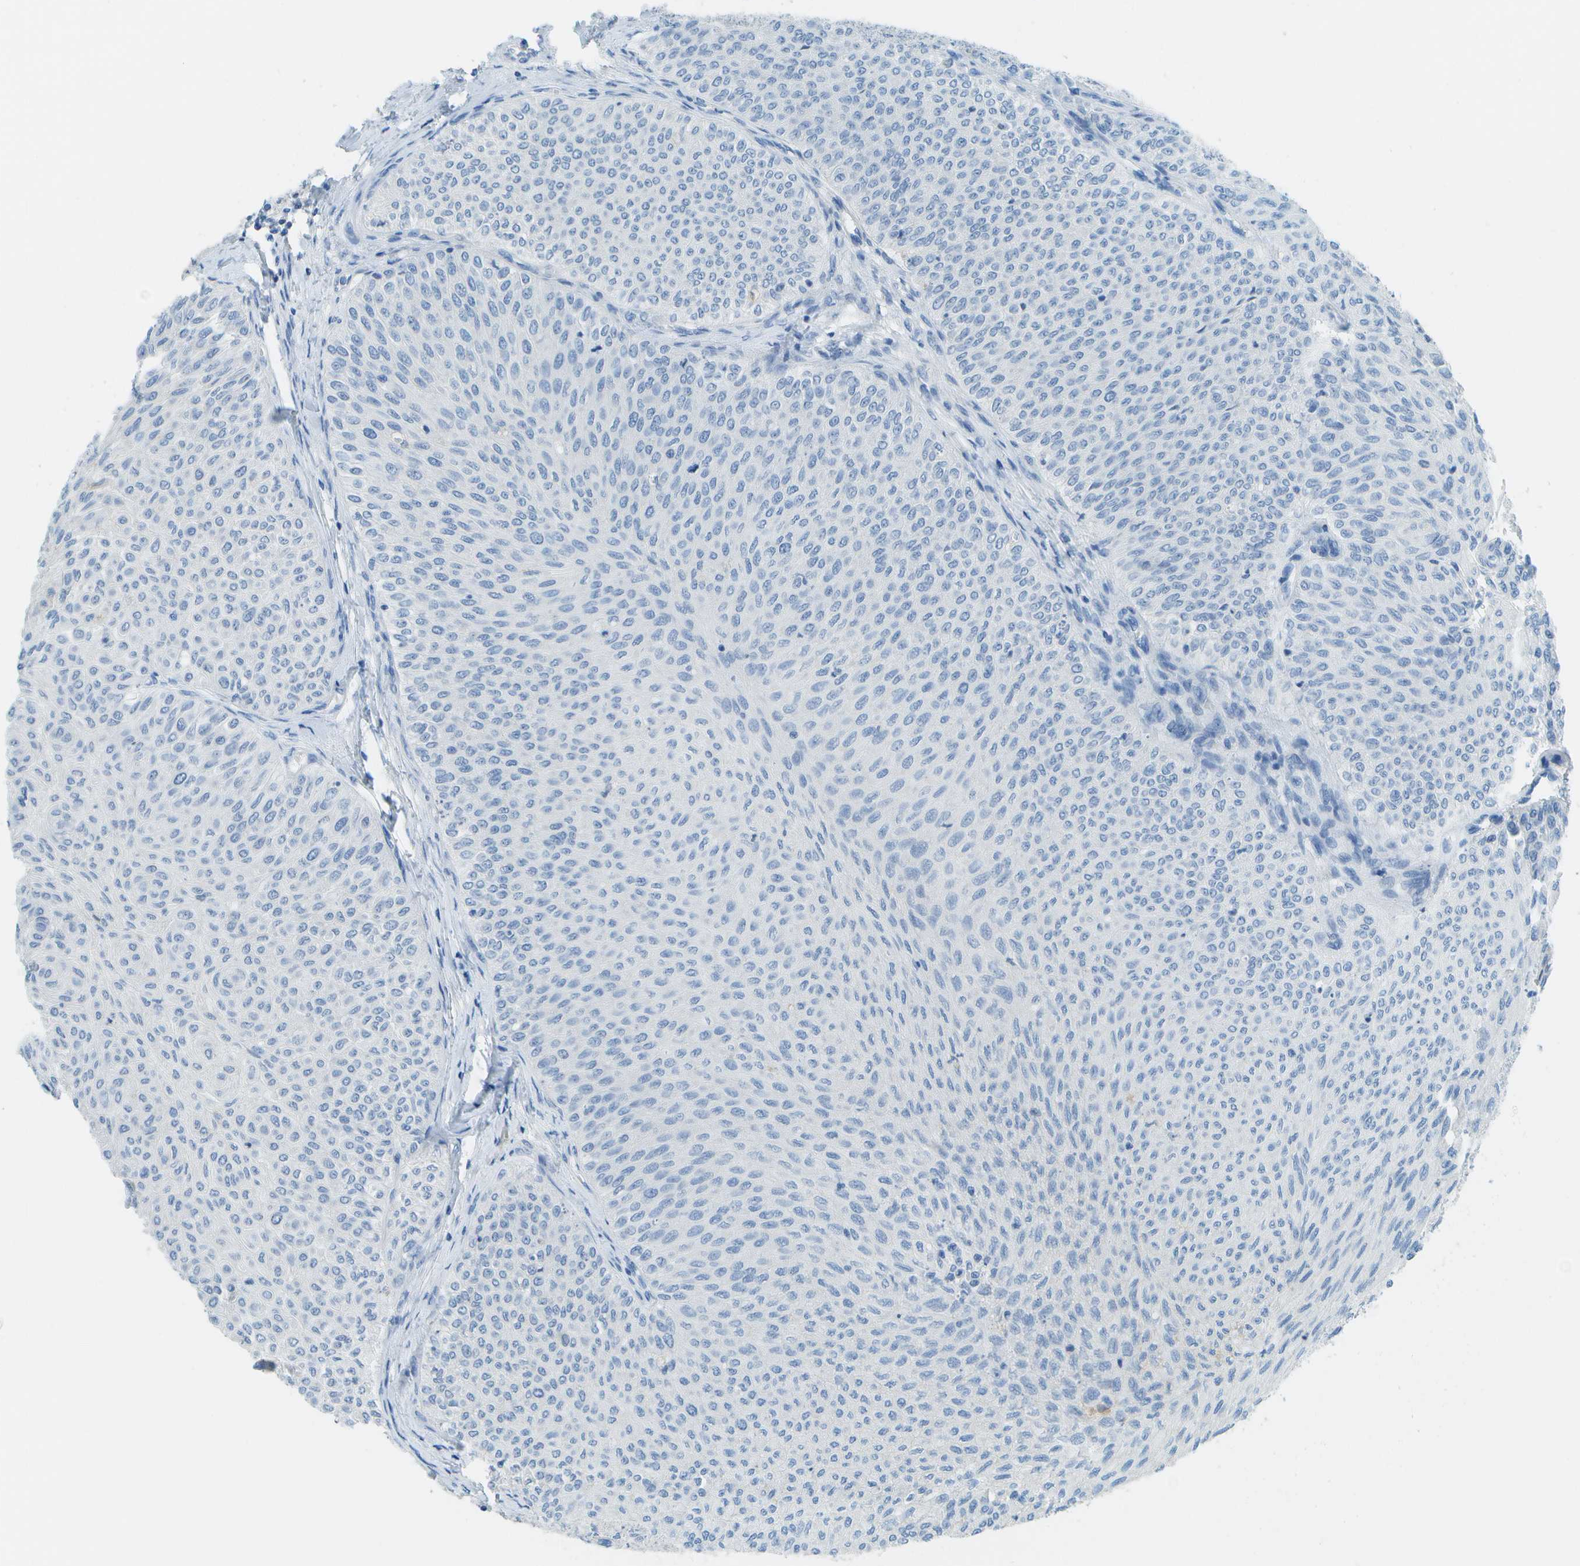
{"staining": {"intensity": "negative", "quantity": "none", "location": "none"}, "tissue": "urothelial cancer", "cell_type": "Tumor cells", "image_type": "cancer", "snomed": [{"axis": "morphology", "description": "Urothelial carcinoma, Low grade"}, {"axis": "topography", "description": "Urinary bladder"}], "caption": "Immunohistochemistry (IHC) of urothelial cancer reveals no positivity in tumor cells. The staining was performed using DAB to visualize the protein expression in brown, while the nuclei were stained in blue with hematoxylin (Magnification: 20x).", "gene": "C1S", "patient": {"sex": "male", "age": 78}}